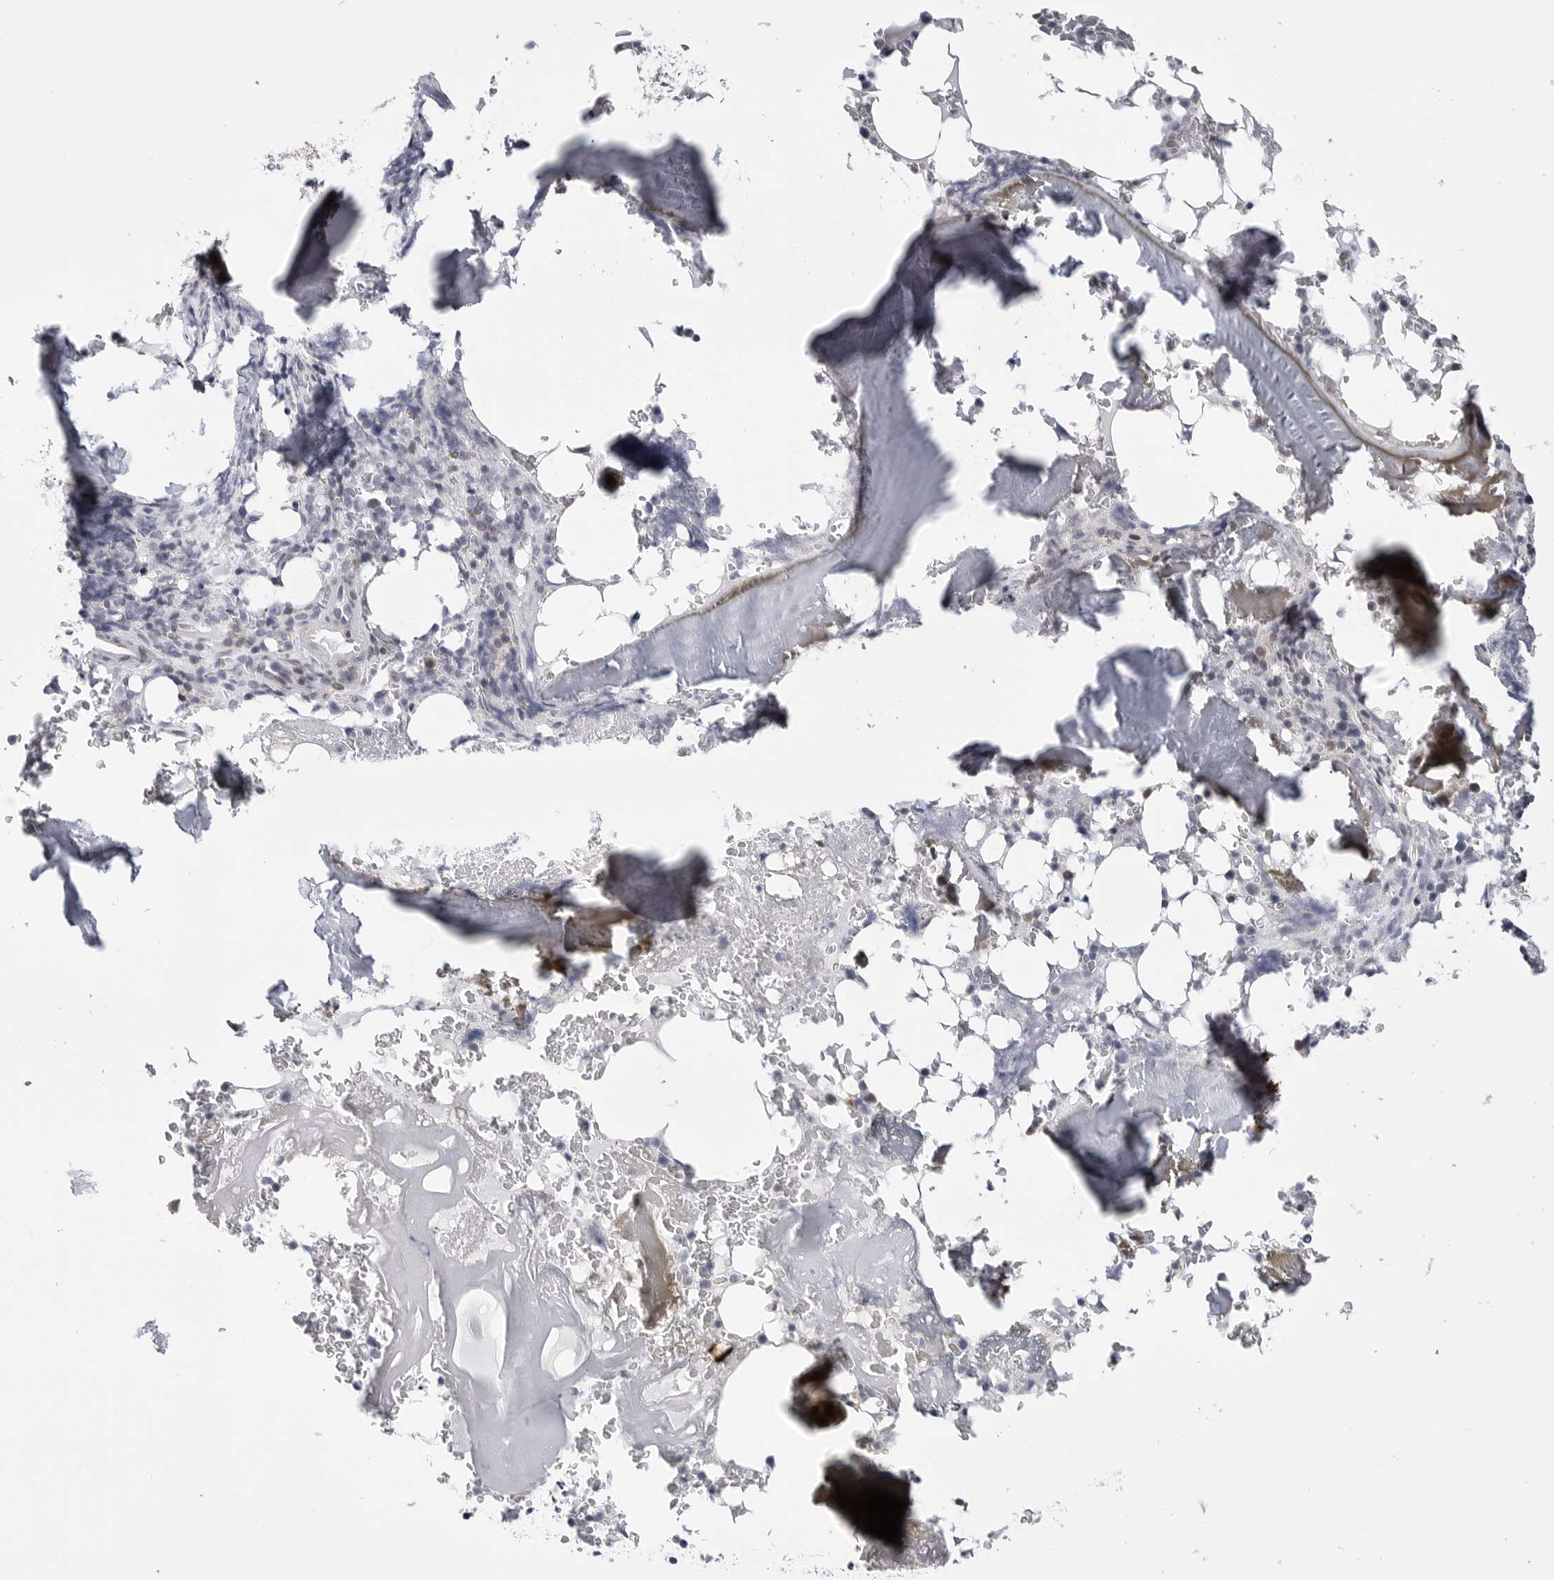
{"staining": {"intensity": "moderate", "quantity": "25%-75%", "location": "cytoplasmic/membranous"}, "tissue": "bone marrow", "cell_type": "Hematopoietic cells", "image_type": "normal", "snomed": [{"axis": "morphology", "description": "Normal tissue, NOS"}, {"axis": "topography", "description": "Bone marrow"}], "caption": "Immunohistochemistry (IHC) of benign human bone marrow displays medium levels of moderate cytoplasmic/membranous positivity in about 25%-75% of hematopoietic cells.", "gene": "CDK20", "patient": {"sex": "male", "age": 58}}